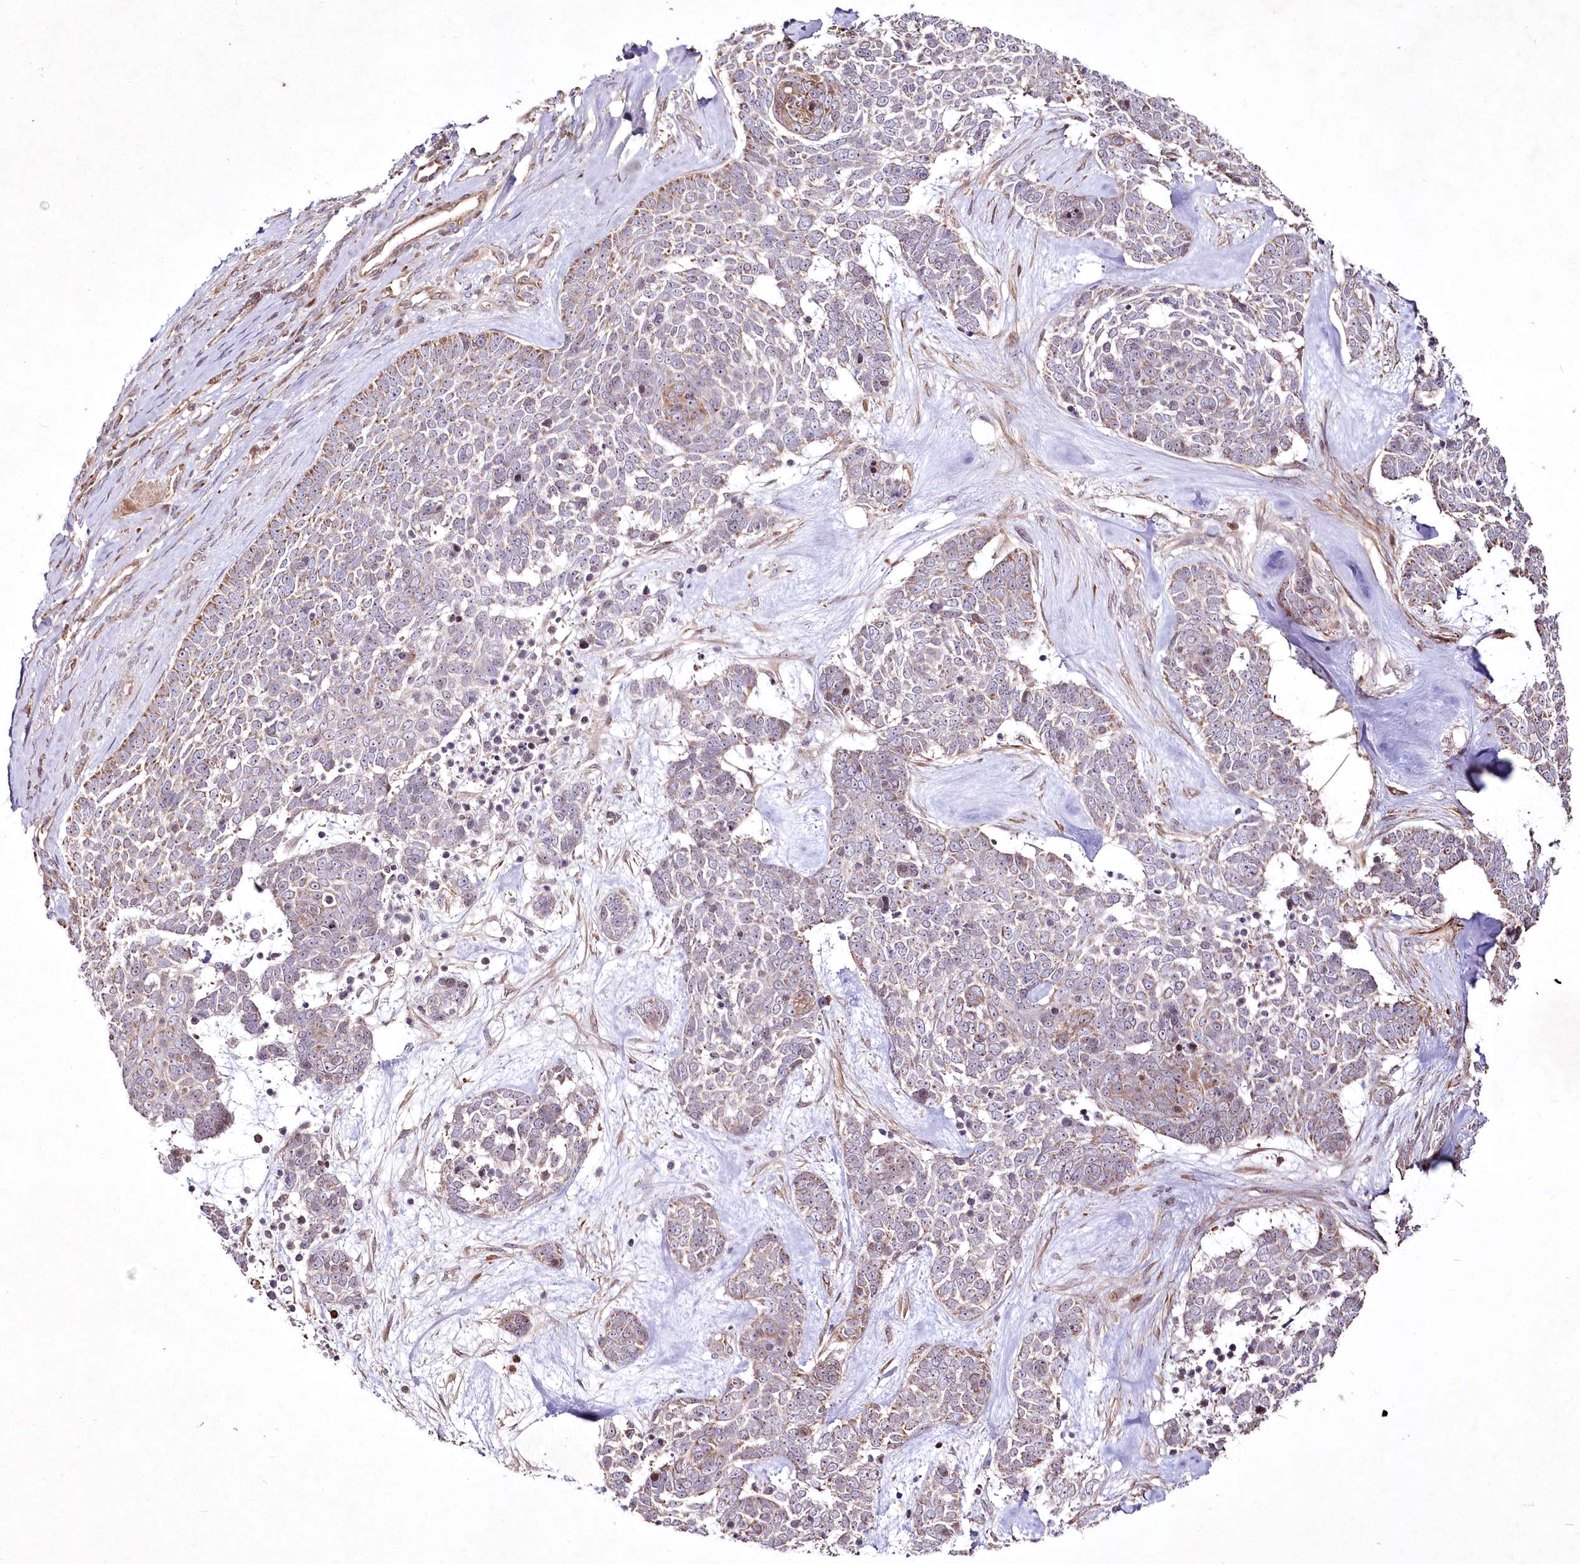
{"staining": {"intensity": "weak", "quantity": "<25%", "location": "cytoplasmic/membranous"}, "tissue": "skin cancer", "cell_type": "Tumor cells", "image_type": "cancer", "snomed": [{"axis": "morphology", "description": "Basal cell carcinoma"}, {"axis": "topography", "description": "Skin"}], "caption": "Immunohistochemistry (IHC) photomicrograph of skin basal cell carcinoma stained for a protein (brown), which displays no positivity in tumor cells.", "gene": "PSTK", "patient": {"sex": "female", "age": 81}}